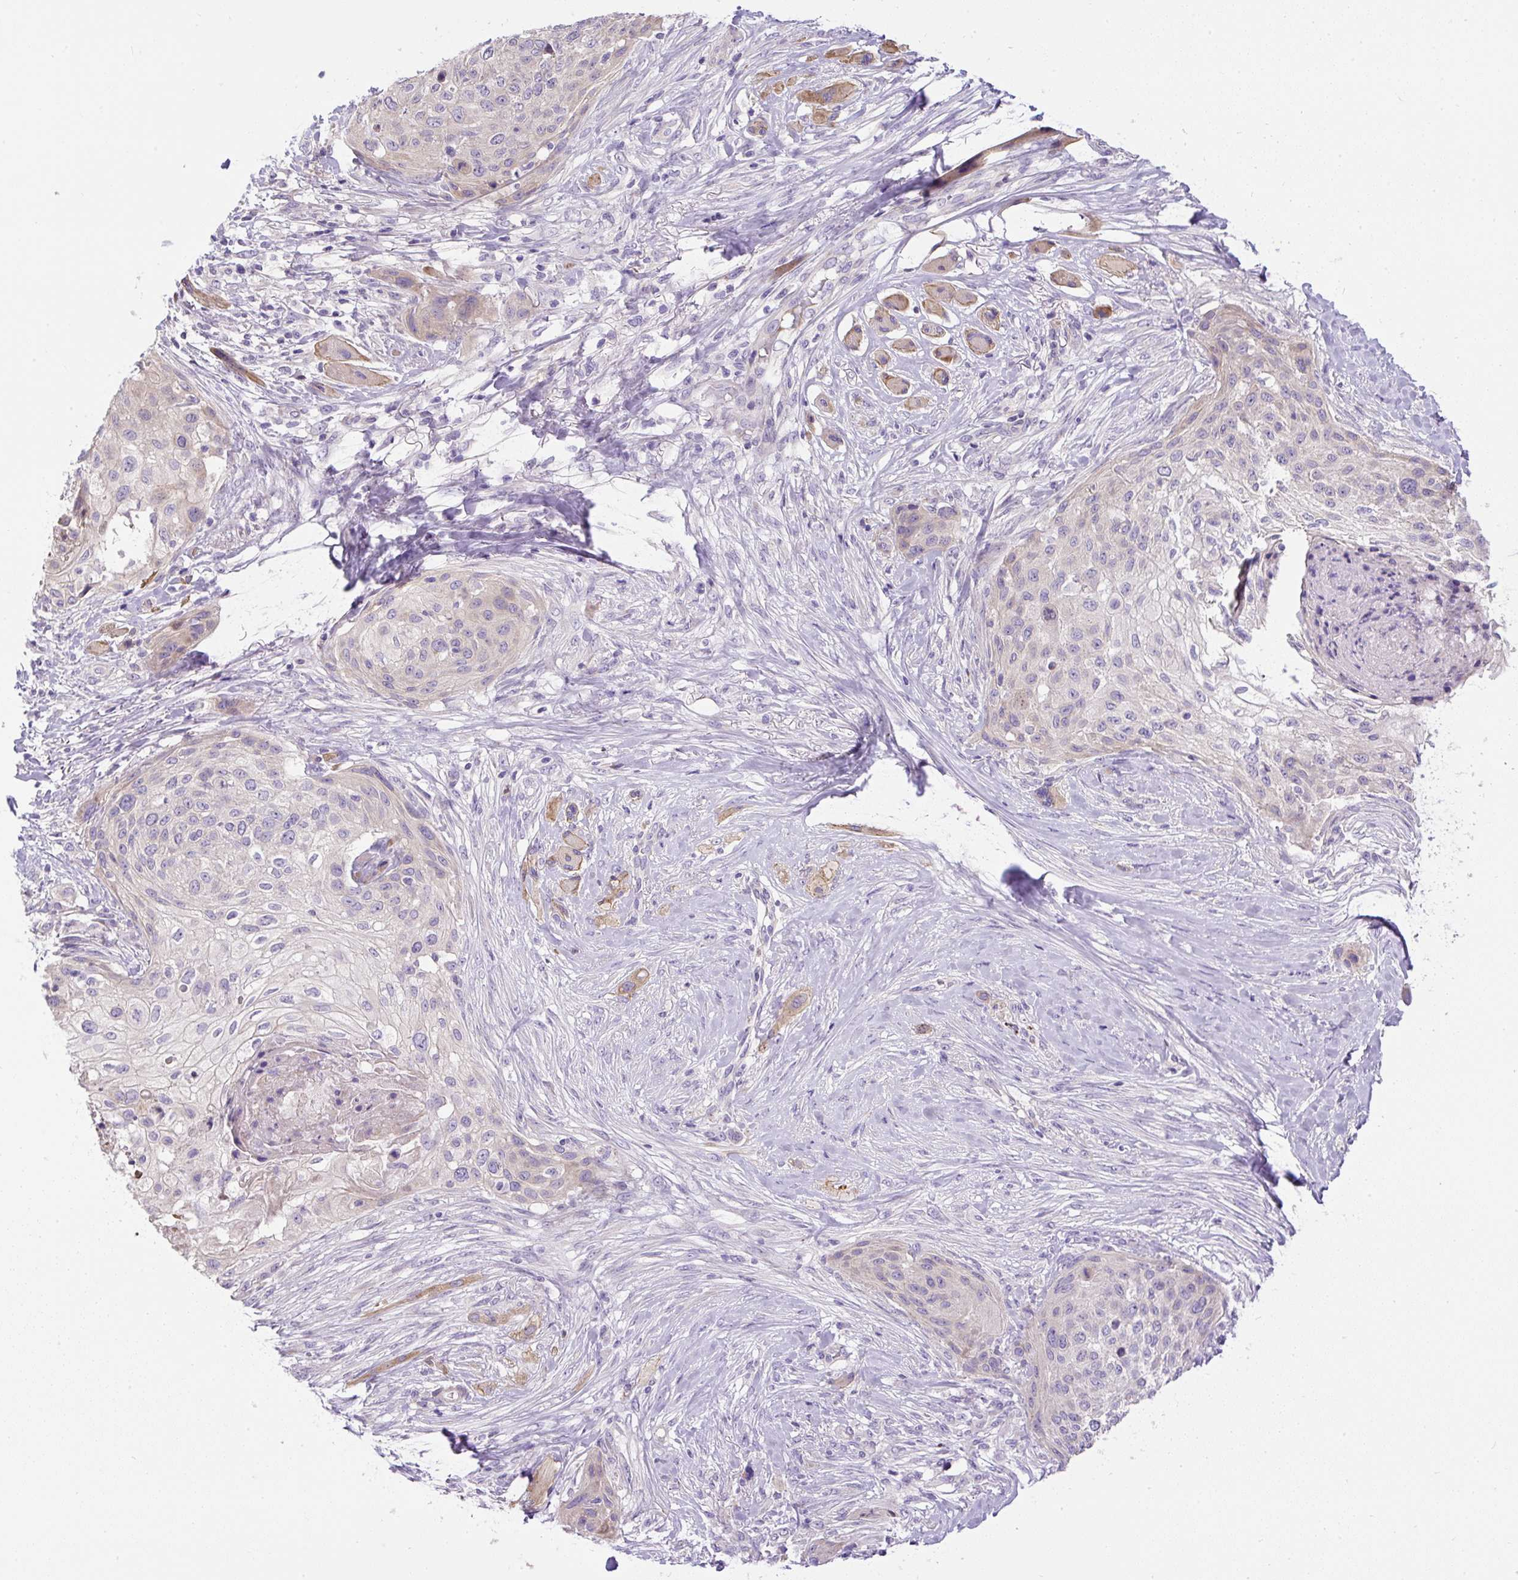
{"staining": {"intensity": "negative", "quantity": "none", "location": "none"}, "tissue": "skin cancer", "cell_type": "Tumor cells", "image_type": "cancer", "snomed": [{"axis": "morphology", "description": "Squamous cell carcinoma, NOS"}, {"axis": "topography", "description": "Skin"}], "caption": "Tumor cells show no significant protein expression in squamous cell carcinoma (skin).", "gene": "CFAP47", "patient": {"sex": "female", "age": 87}}